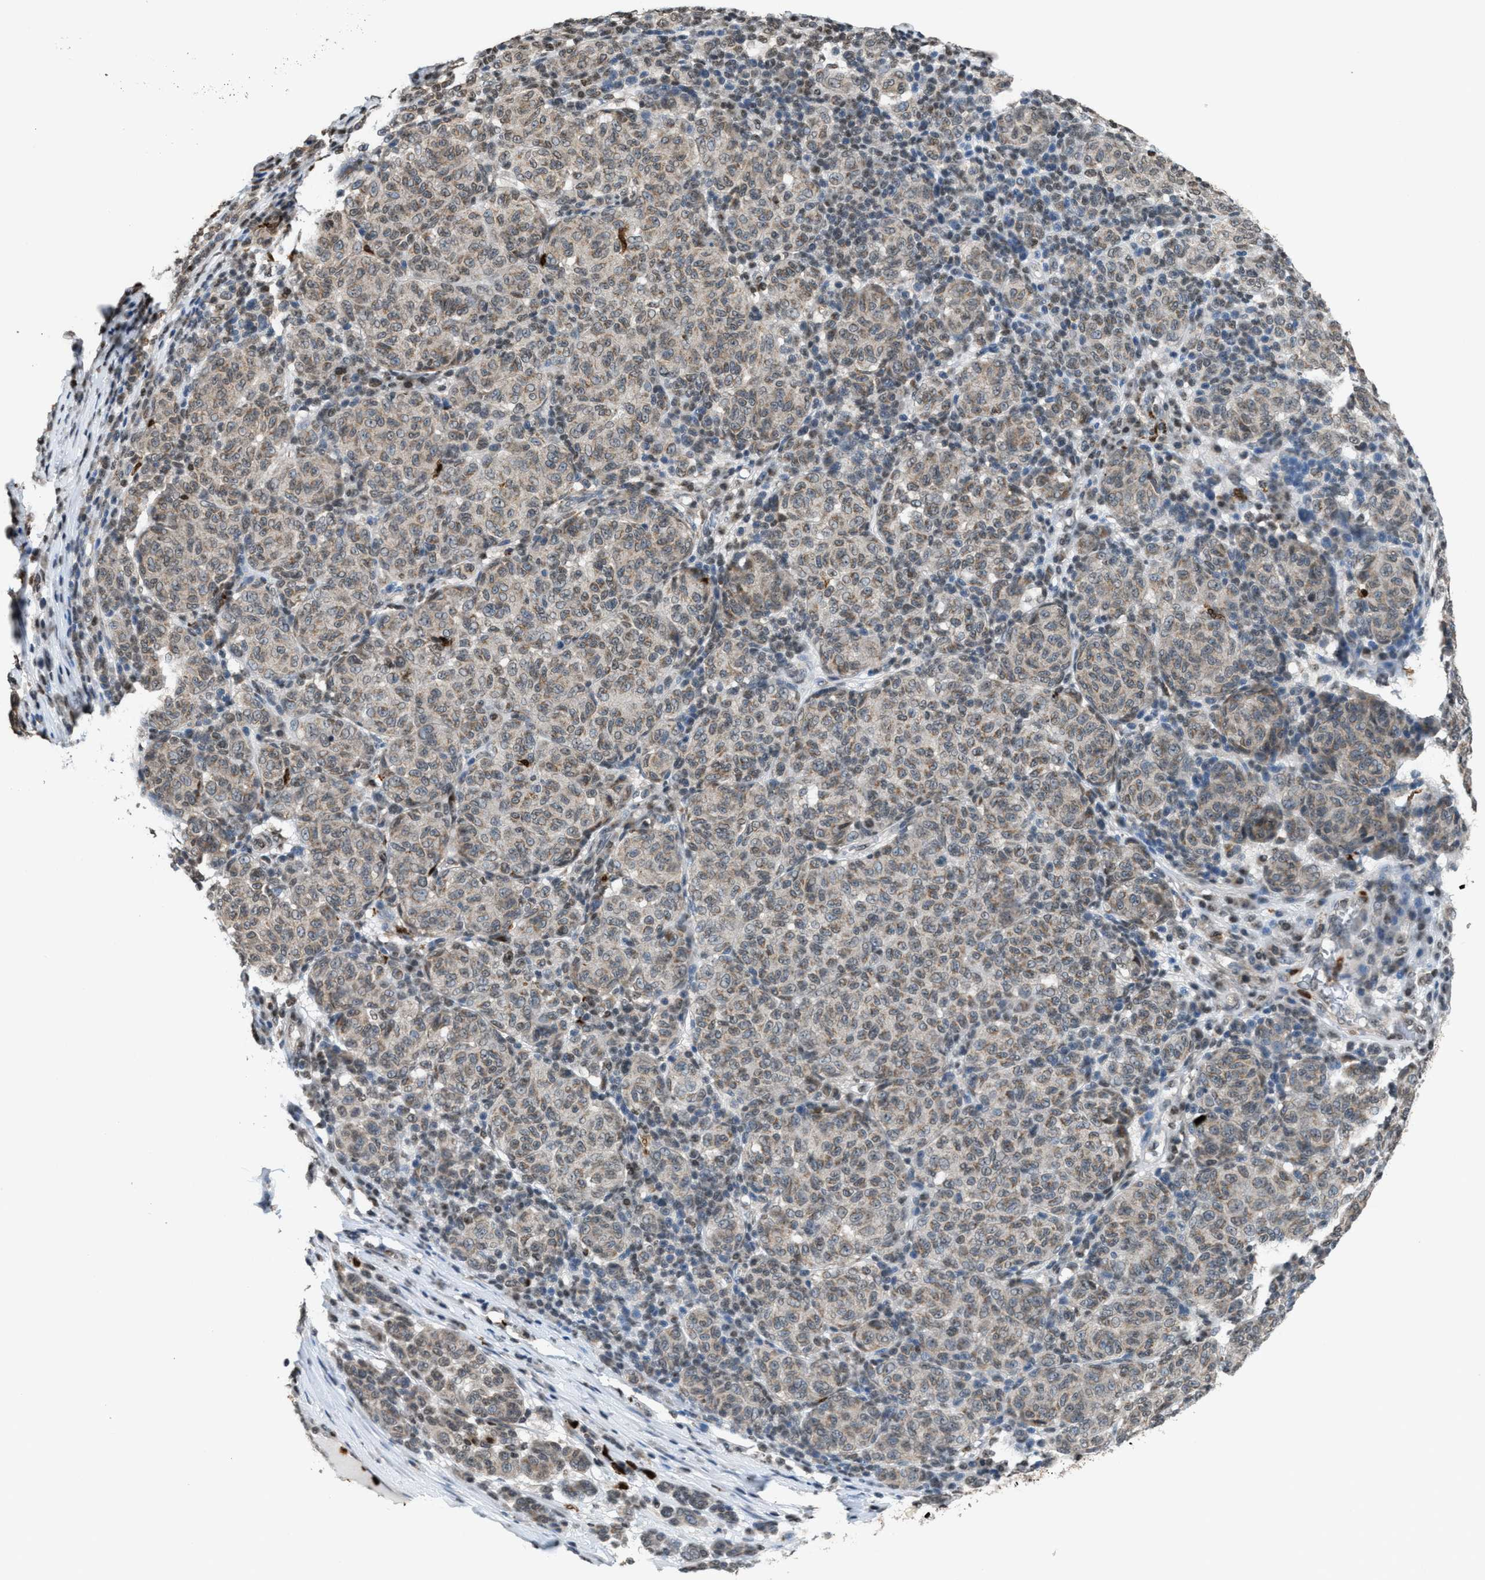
{"staining": {"intensity": "weak", "quantity": ">75%", "location": "cytoplasmic/membranous"}, "tissue": "melanoma", "cell_type": "Tumor cells", "image_type": "cancer", "snomed": [{"axis": "morphology", "description": "Malignant melanoma, NOS"}, {"axis": "topography", "description": "Skin"}], "caption": "This is a photomicrograph of immunohistochemistry staining of malignant melanoma, which shows weak expression in the cytoplasmic/membranous of tumor cells.", "gene": "PRUNE2", "patient": {"sex": "male", "age": 59}}